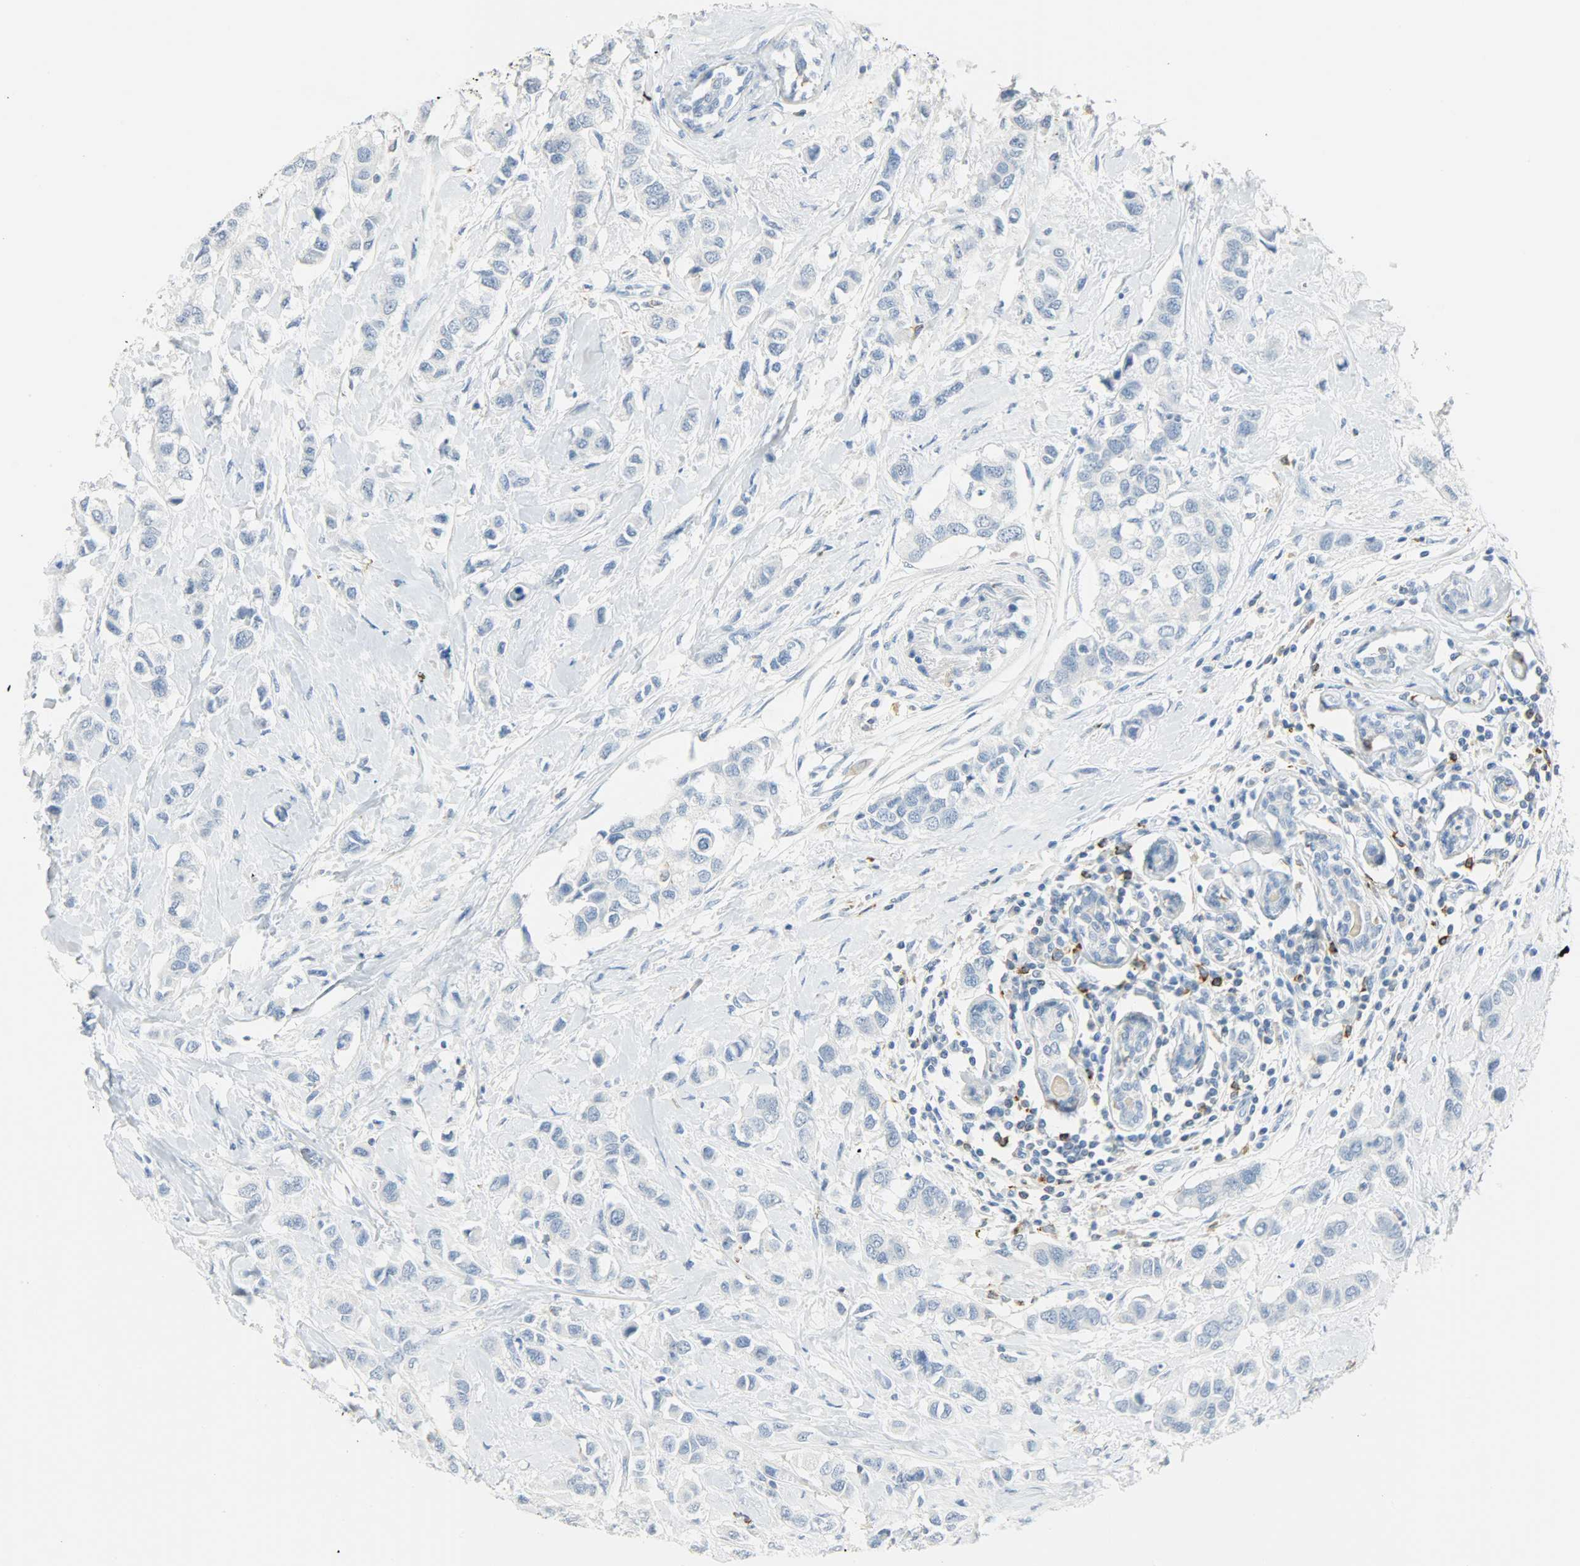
{"staining": {"intensity": "negative", "quantity": "none", "location": "none"}, "tissue": "breast cancer", "cell_type": "Tumor cells", "image_type": "cancer", "snomed": [{"axis": "morphology", "description": "Duct carcinoma"}, {"axis": "topography", "description": "Breast"}], "caption": "A micrograph of human breast cancer (infiltrating ductal carcinoma) is negative for staining in tumor cells.", "gene": "PTPN6", "patient": {"sex": "female", "age": 50}}